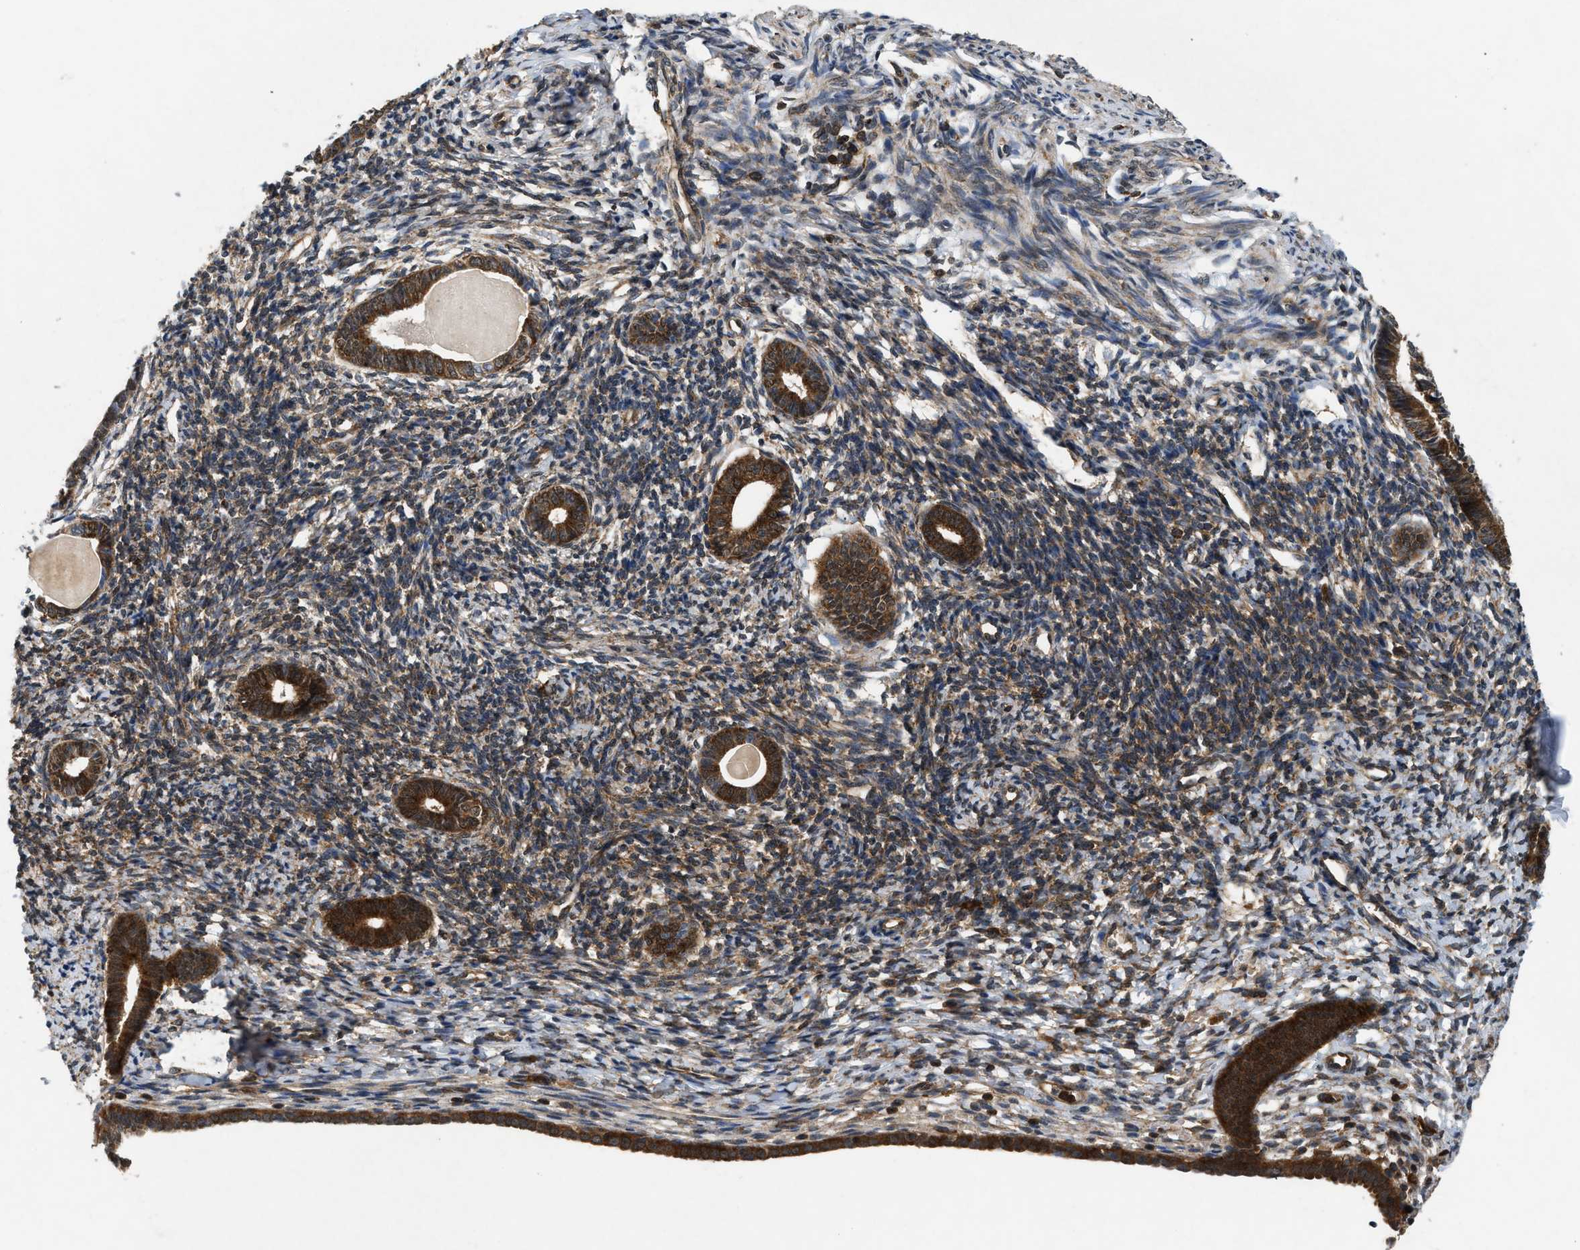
{"staining": {"intensity": "moderate", "quantity": "25%-75%", "location": "cytoplasmic/membranous"}, "tissue": "endometrium", "cell_type": "Cells in endometrial stroma", "image_type": "normal", "snomed": [{"axis": "morphology", "description": "Normal tissue, NOS"}, {"axis": "topography", "description": "Endometrium"}], "caption": "IHC micrograph of unremarkable human endometrium stained for a protein (brown), which demonstrates medium levels of moderate cytoplasmic/membranous expression in approximately 25%-75% of cells in endometrial stroma.", "gene": "OXSR1", "patient": {"sex": "female", "age": 71}}